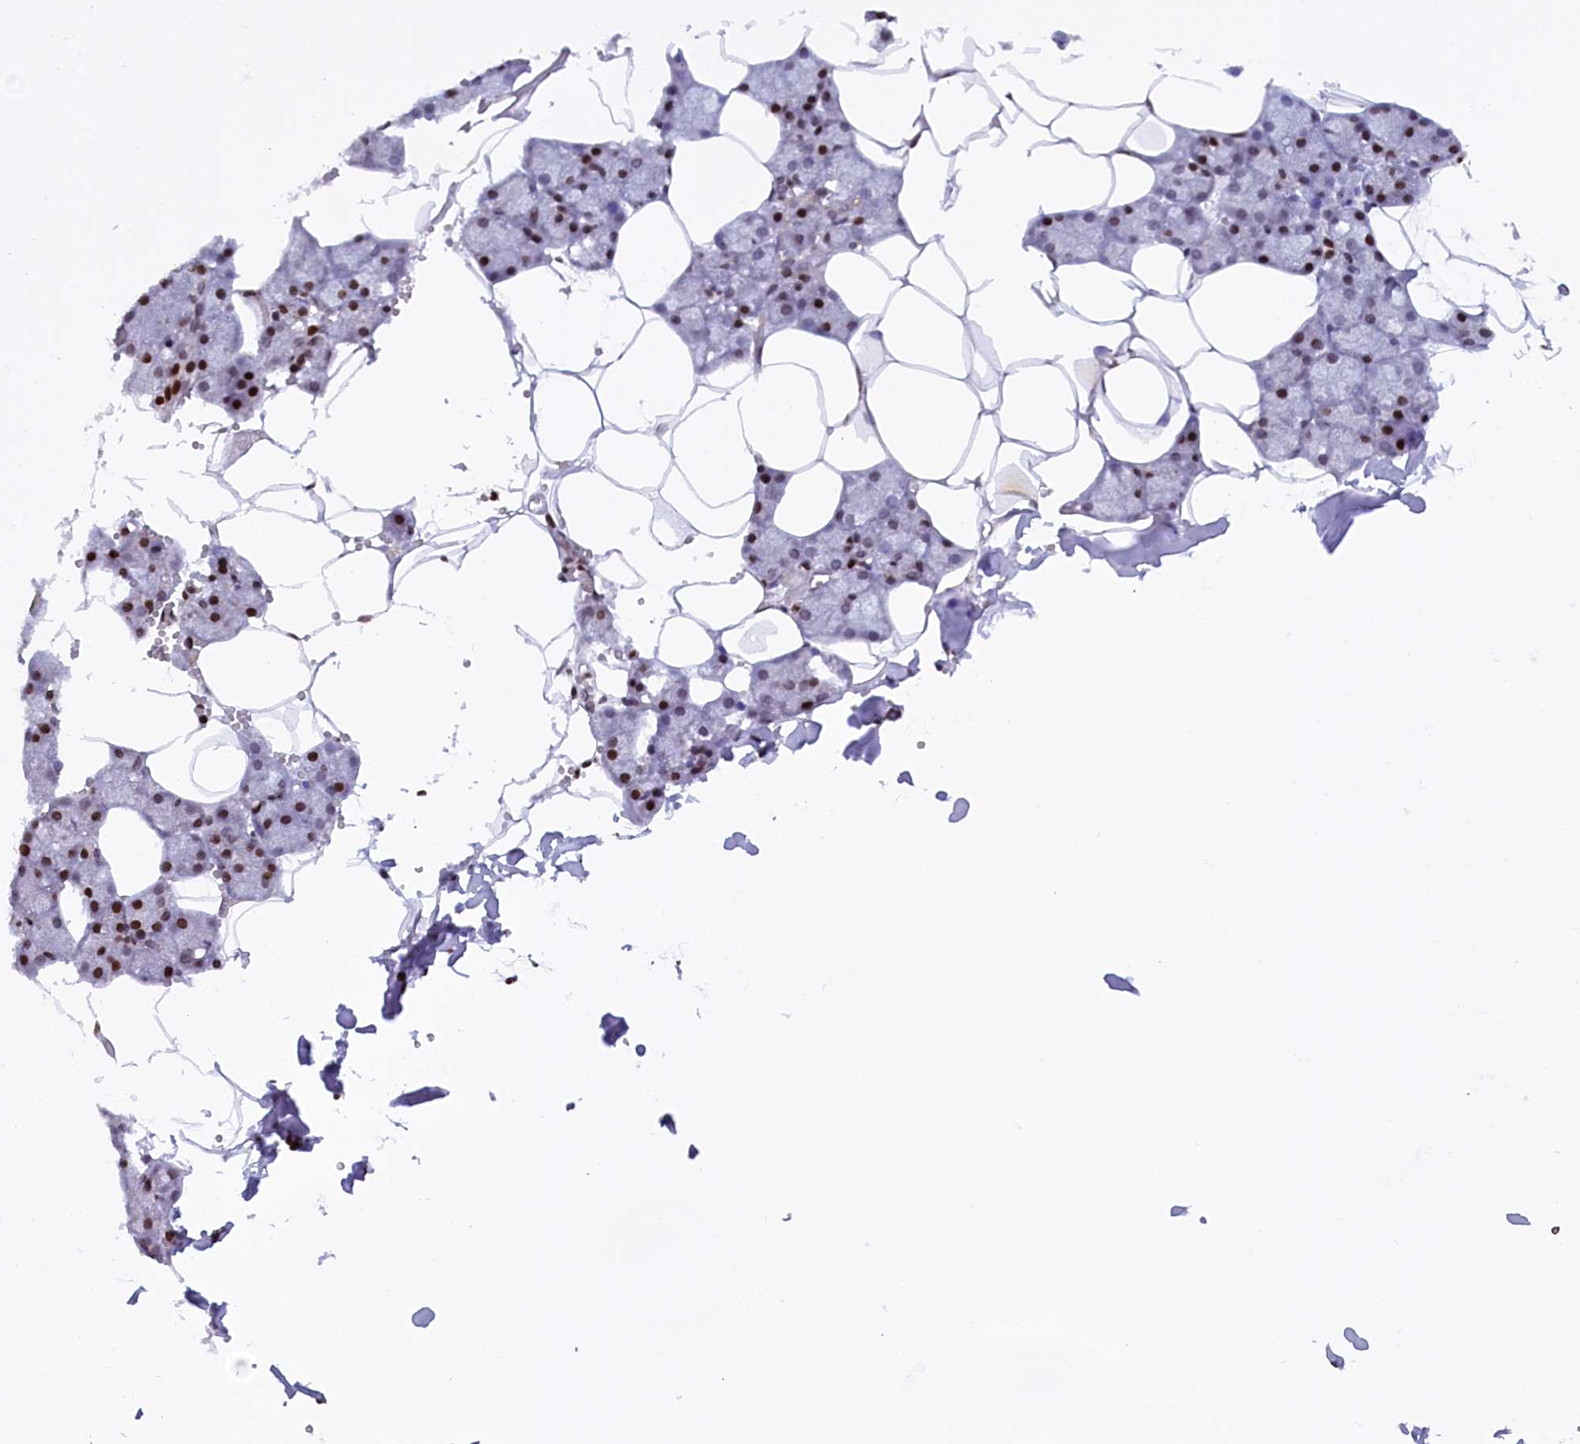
{"staining": {"intensity": "moderate", "quantity": "25%-75%", "location": "cytoplasmic/membranous,nuclear"}, "tissue": "salivary gland", "cell_type": "Glandular cells", "image_type": "normal", "snomed": [{"axis": "morphology", "description": "Normal tissue, NOS"}, {"axis": "topography", "description": "Salivary gland"}], "caption": "Immunohistochemical staining of benign salivary gland exhibits 25%-75% levels of moderate cytoplasmic/membranous,nuclear protein expression in about 25%-75% of glandular cells. (DAB IHC, brown staining for protein, blue staining for nuclei).", "gene": "TIMM29", "patient": {"sex": "male", "age": 62}}